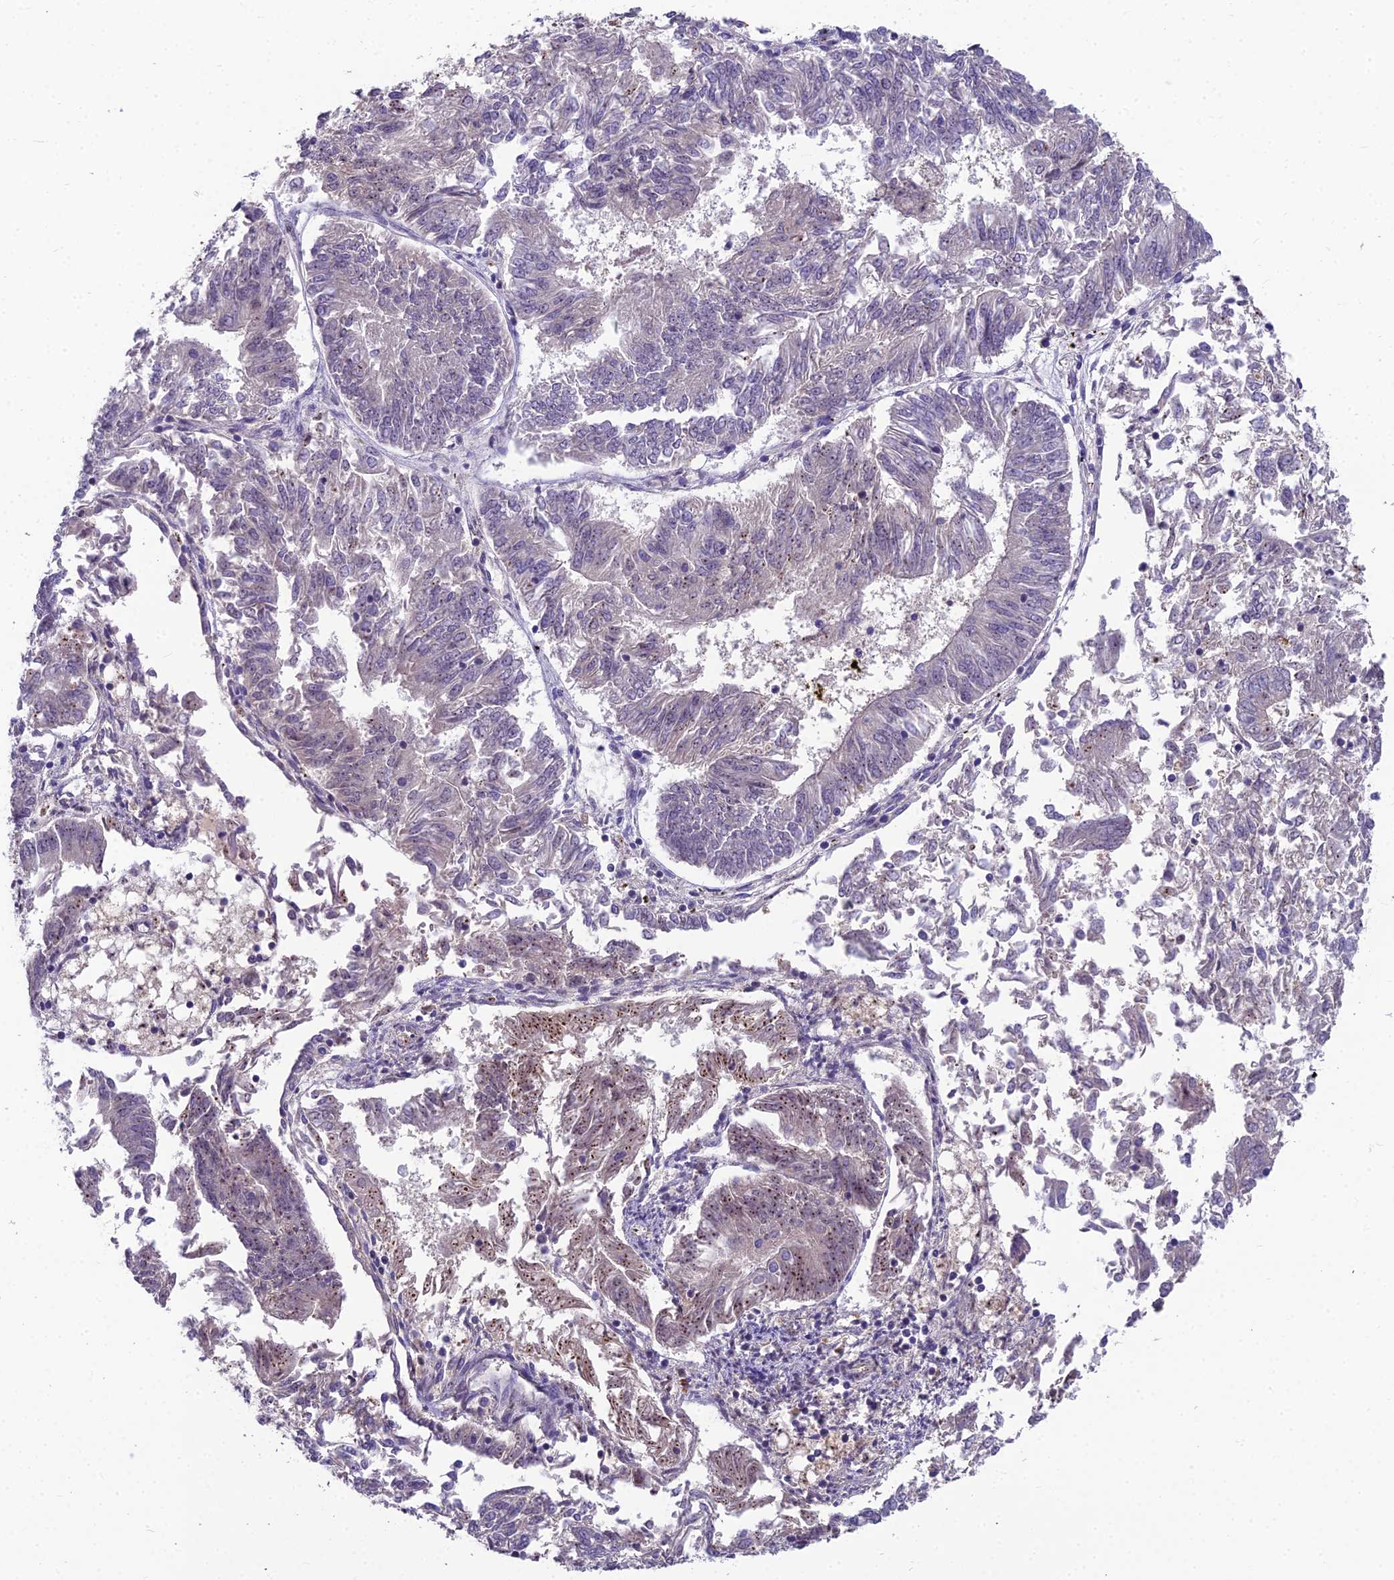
{"staining": {"intensity": "moderate", "quantity": "<25%", "location": "nuclear"}, "tissue": "endometrial cancer", "cell_type": "Tumor cells", "image_type": "cancer", "snomed": [{"axis": "morphology", "description": "Adenocarcinoma, NOS"}, {"axis": "topography", "description": "Endometrium"}], "caption": "Protein positivity by immunohistochemistry (IHC) demonstrates moderate nuclear positivity in approximately <25% of tumor cells in endometrial cancer (adenocarcinoma).", "gene": "ZNF333", "patient": {"sex": "female", "age": 58}}